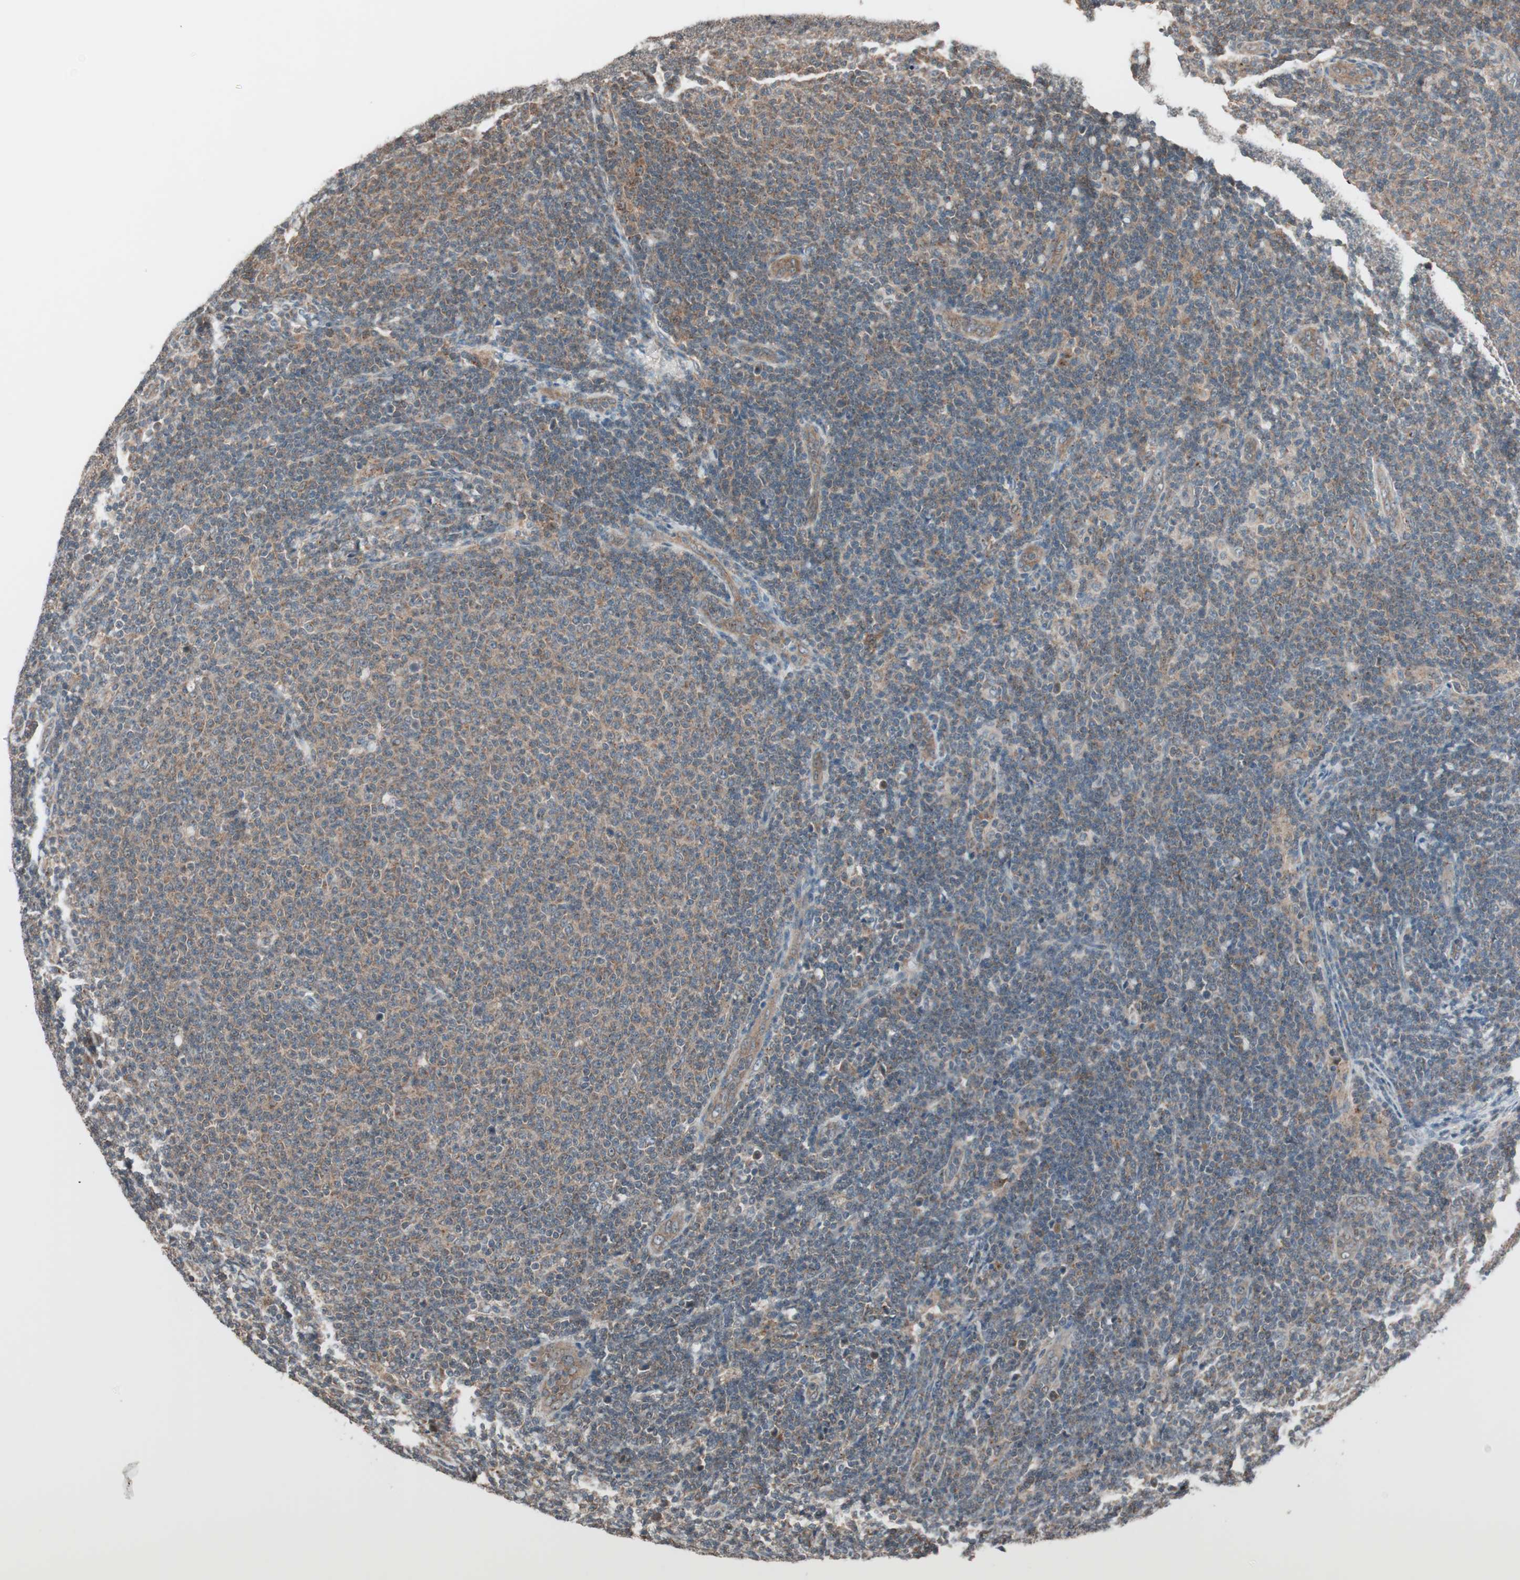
{"staining": {"intensity": "weak", "quantity": ">75%", "location": "cytoplasmic/membranous"}, "tissue": "lymphoma", "cell_type": "Tumor cells", "image_type": "cancer", "snomed": [{"axis": "morphology", "description": "Malignant lymphoma, non-Hodgkin's type, Low grade"}, {"axis": "topography", "description": "Lymph node"}], "caption": "Malignant lymphoma, non-Hodgkin's type (low-grade) was stained to show a protein in brown. There is low levels of weak cytoplasmic/membranous staining in approximately >75% of tumor cells.", "gene": "FBXO5", "patient": {"sex": "male", "age": 66}}